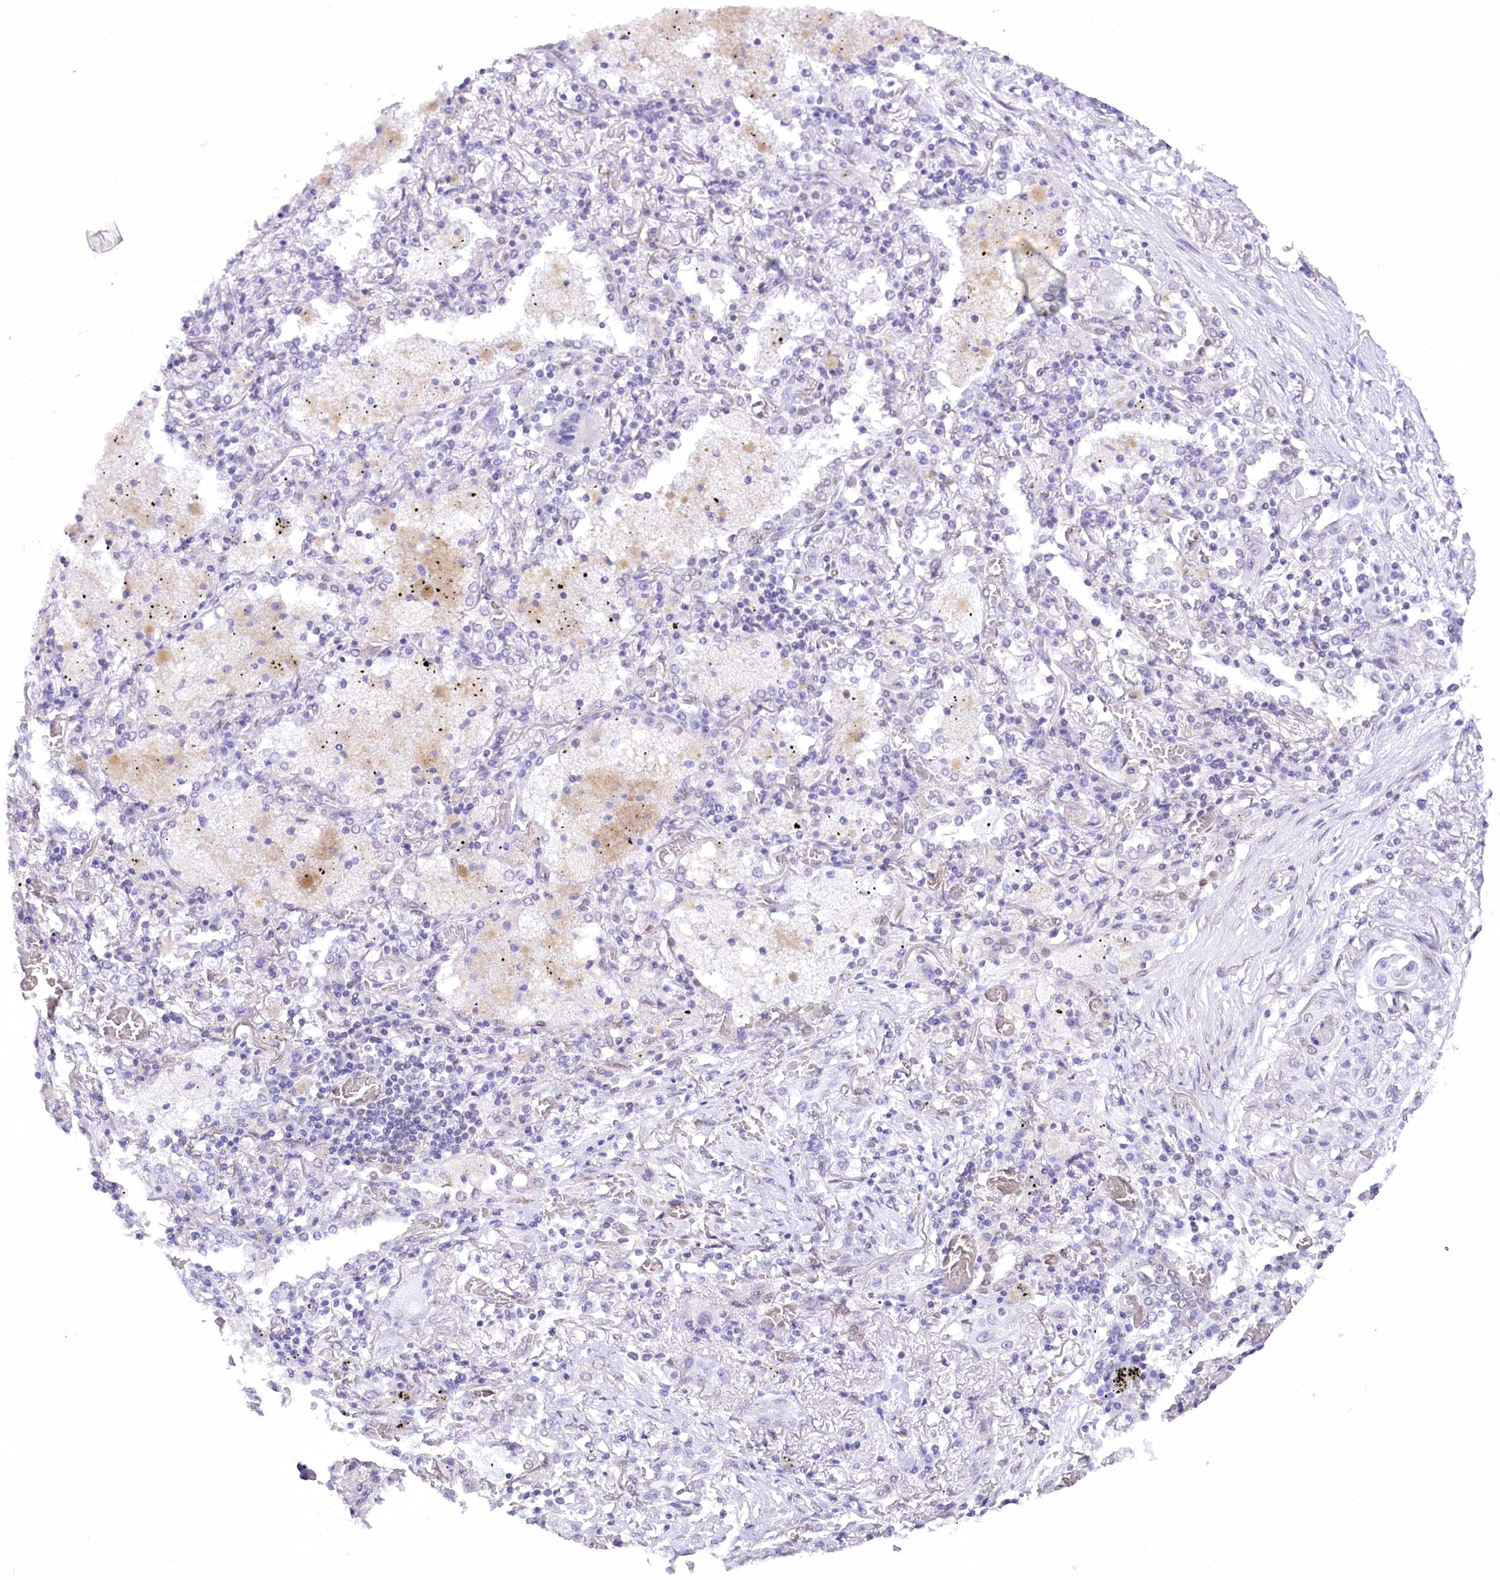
{"staining": {"intensity": "negative", "quantity": "none", "location": "none"}, "tissue": "lung cancer", "cell_type": "Tumor cells", "image_type": "cancer", "snomed": [{"axis": "morphology", "description": "Squamous cell carcinoma, NOS"}, {"axis": "topography", "description": "Lung"}], "caption": "Squamous cell carcinoma (lung) was stained to show a protein in brown. There is no significant expression in tumor cells.", "gene": "HNRNPA0", "patient": {"sex": "female", "age": 47}}